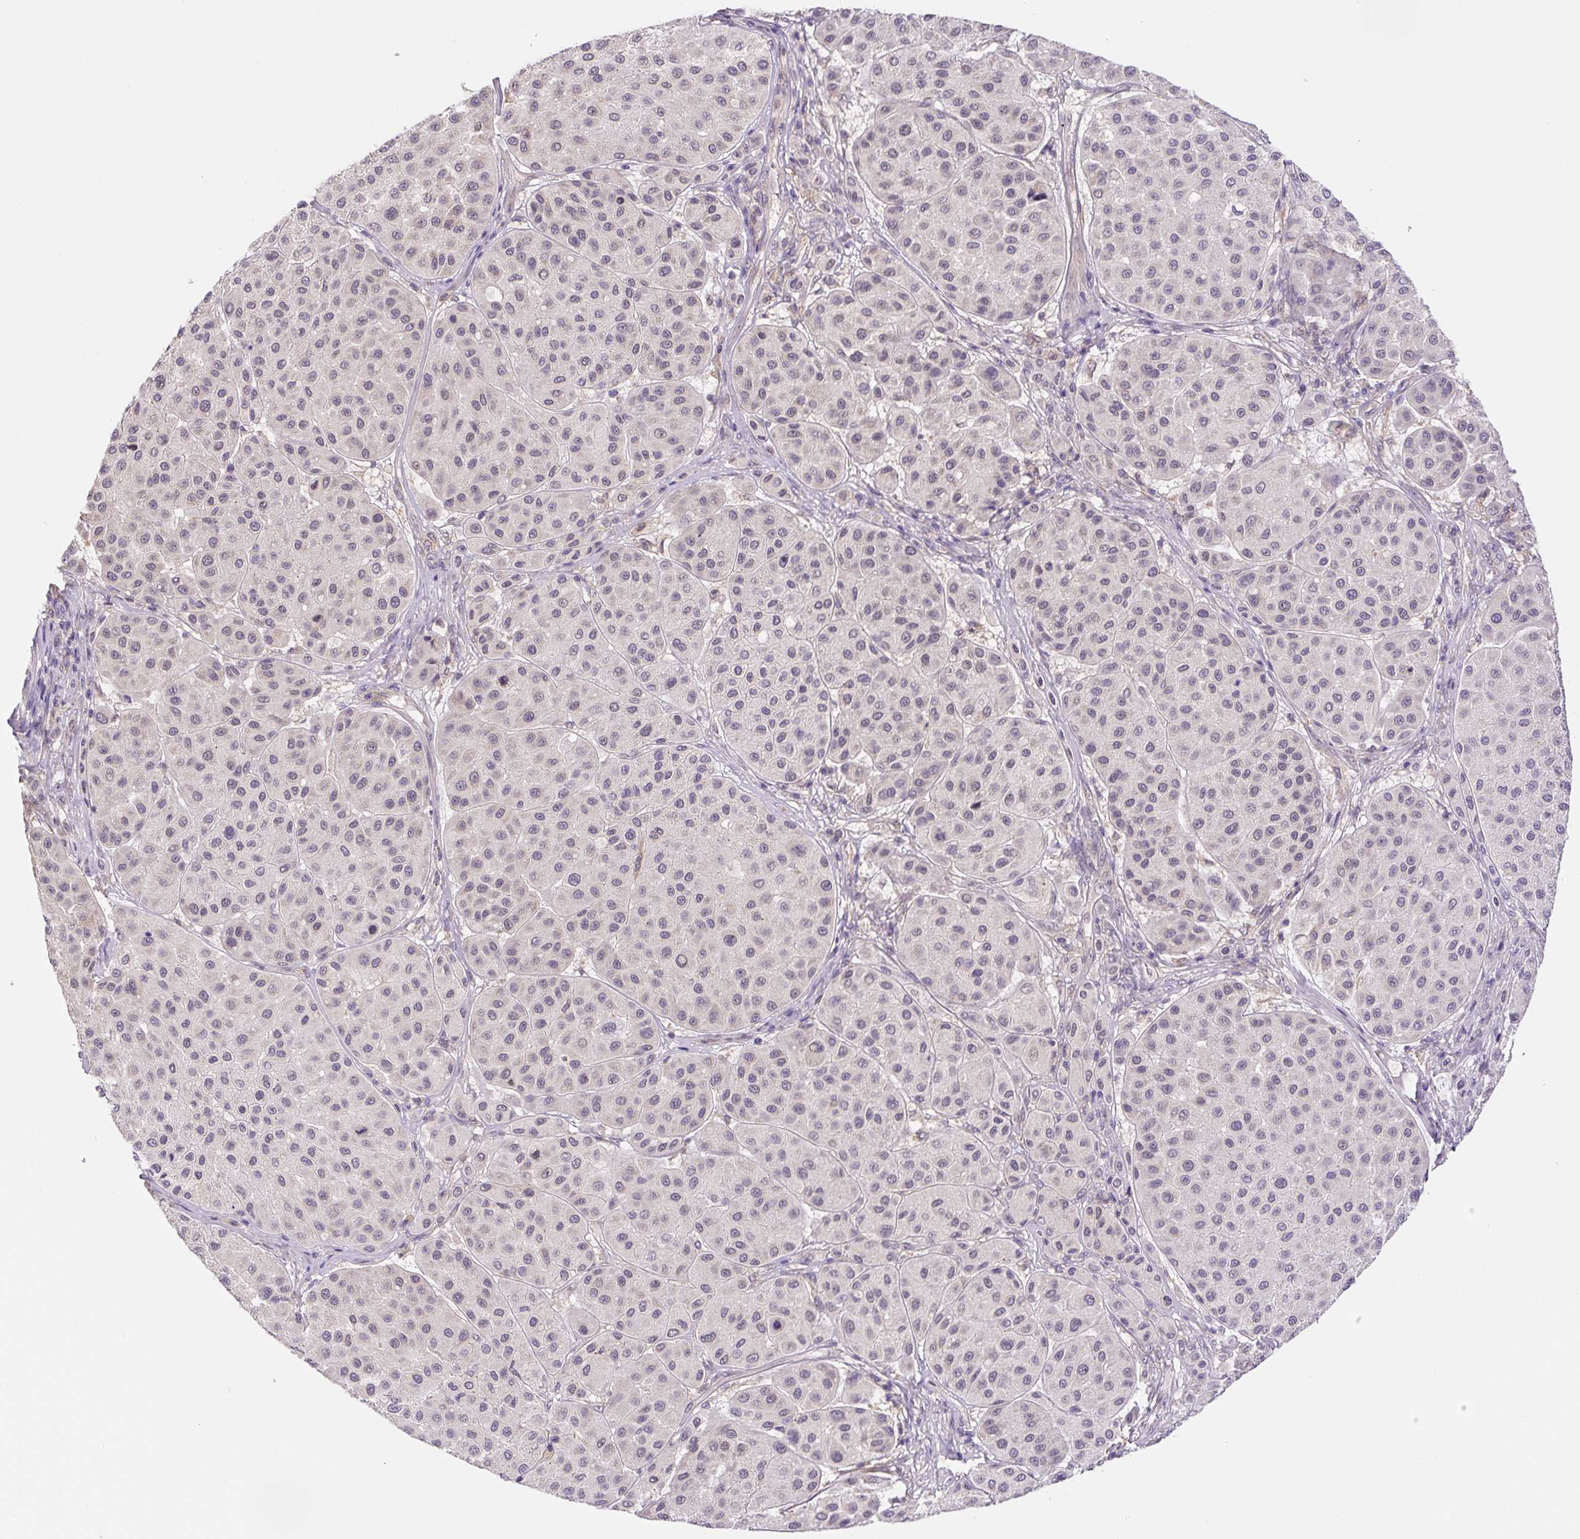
{"staining": {"intensity": "negative", "quantity": "none", "location": "none"}, "tissue": "melanoma", "cell_type": "Tumor cells", "image_type": "cancer", "snomed": [{"axis": "morphology", "description": "Malignant melanoma, Metastatic site"}, {"axis": "topography", "description": "Smooth muscle"}], "caption": "Tumor cells show no significant expression in malignant melanoma (metastatic site). The staining is performed using DAB (3,3'-diaminobenzidine) brown chromogen with nuclei counter-stained in using hematoxylin.", "gene": "PLA2G4A", "patient": {"sex": "male", "age": 41}}